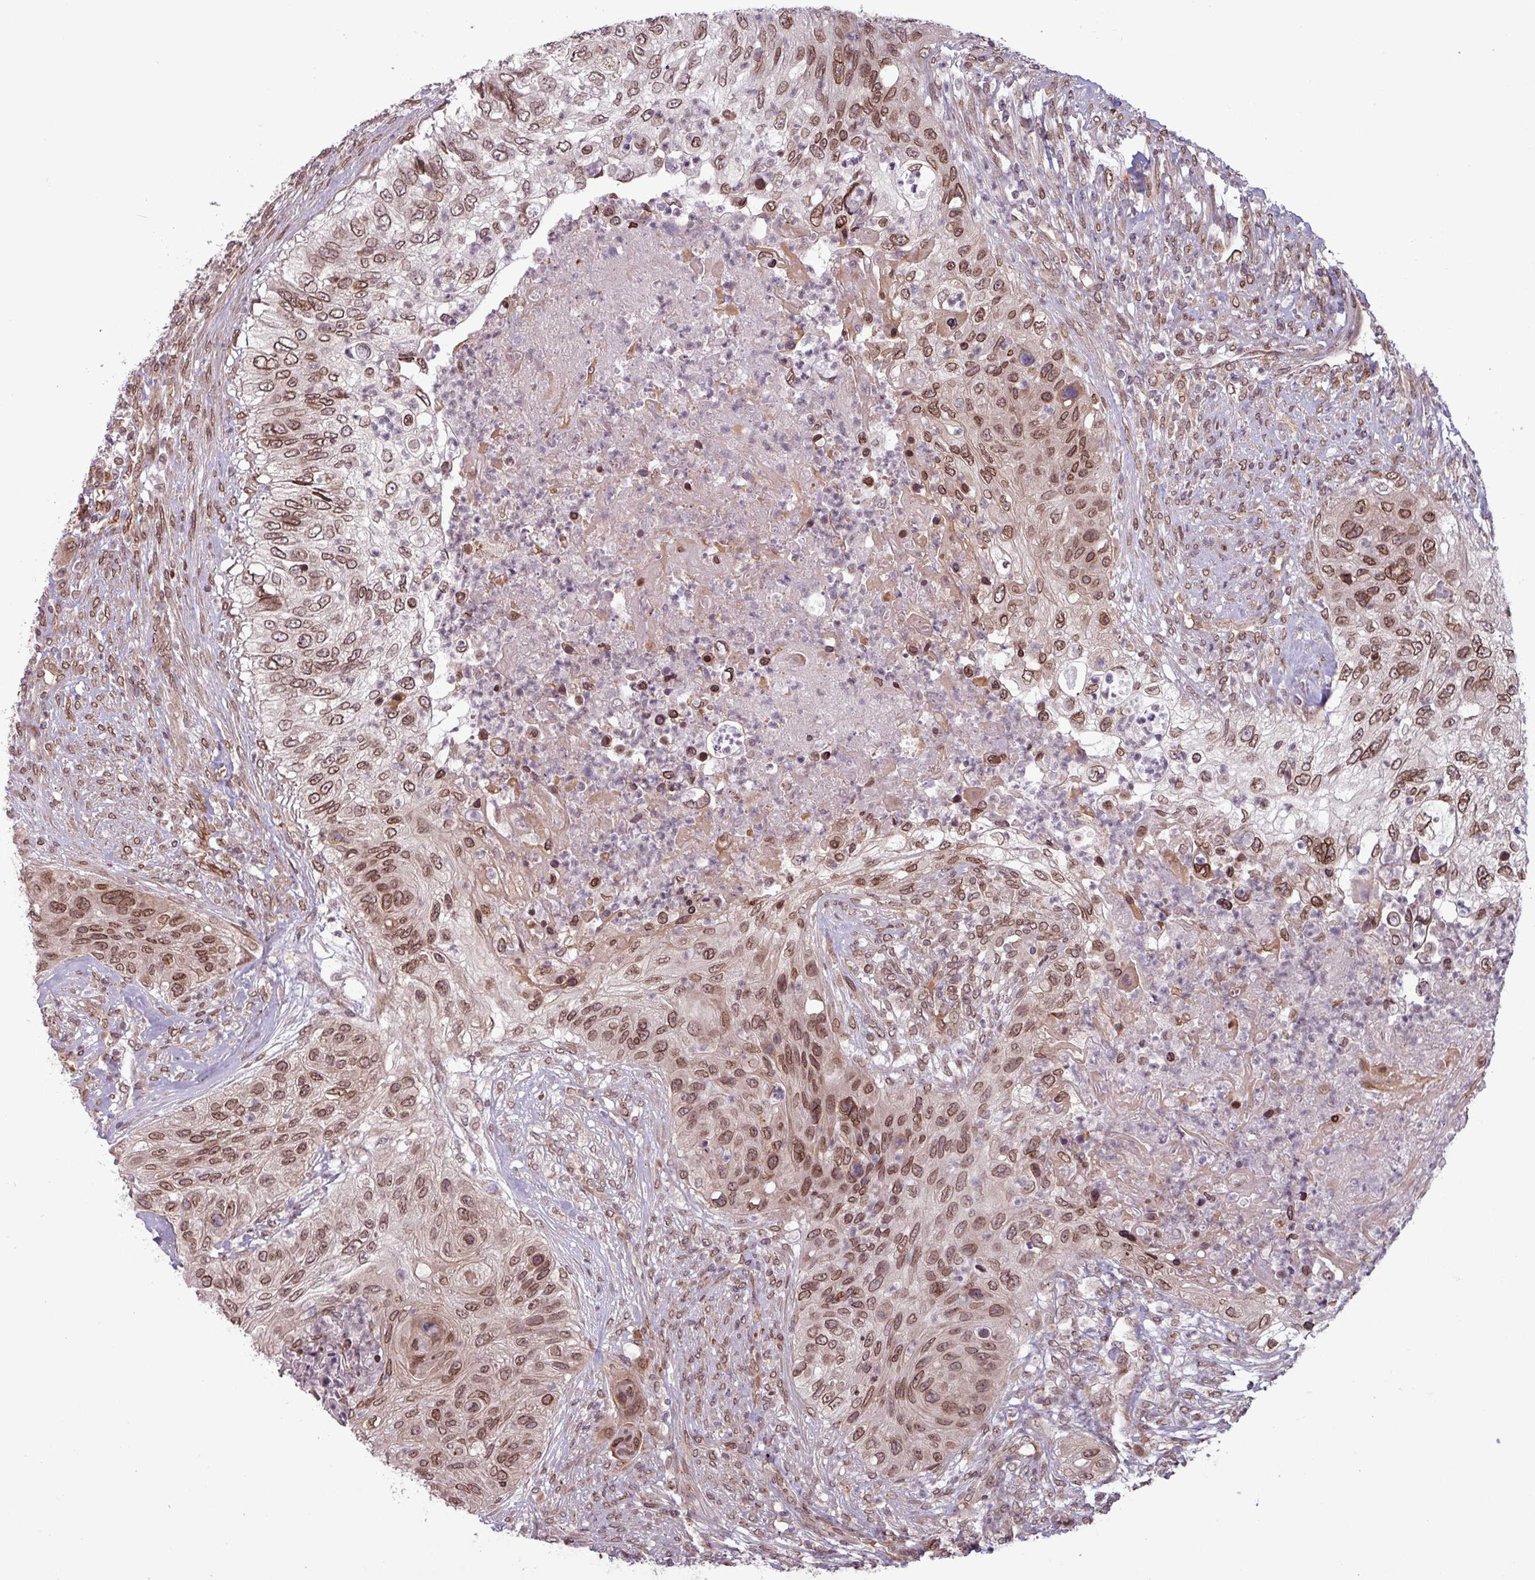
{"staining": {"intensity": "moderate", "quantity": ">75%", "location": "nuclear"}, "tissue": "urothelial cancer", "cell_type": "Tumor cells", "image_type": "cancer", "snomed": [{"axis": "morphology", "description": "Urothelial carcinoma, High grade"}, {"axis": "topography", "description": "Urinary bladder"}], "caption": "Urothelial cancer was stained to show a protein in brown. There is medium levels of moderate nuclear staining in approximately >75% of tumor cells. (Brightfield microscopy of DAB IHC at high magnification).", "gene": "RBM4B", "patient": {"sex": "female", "age": 60}}